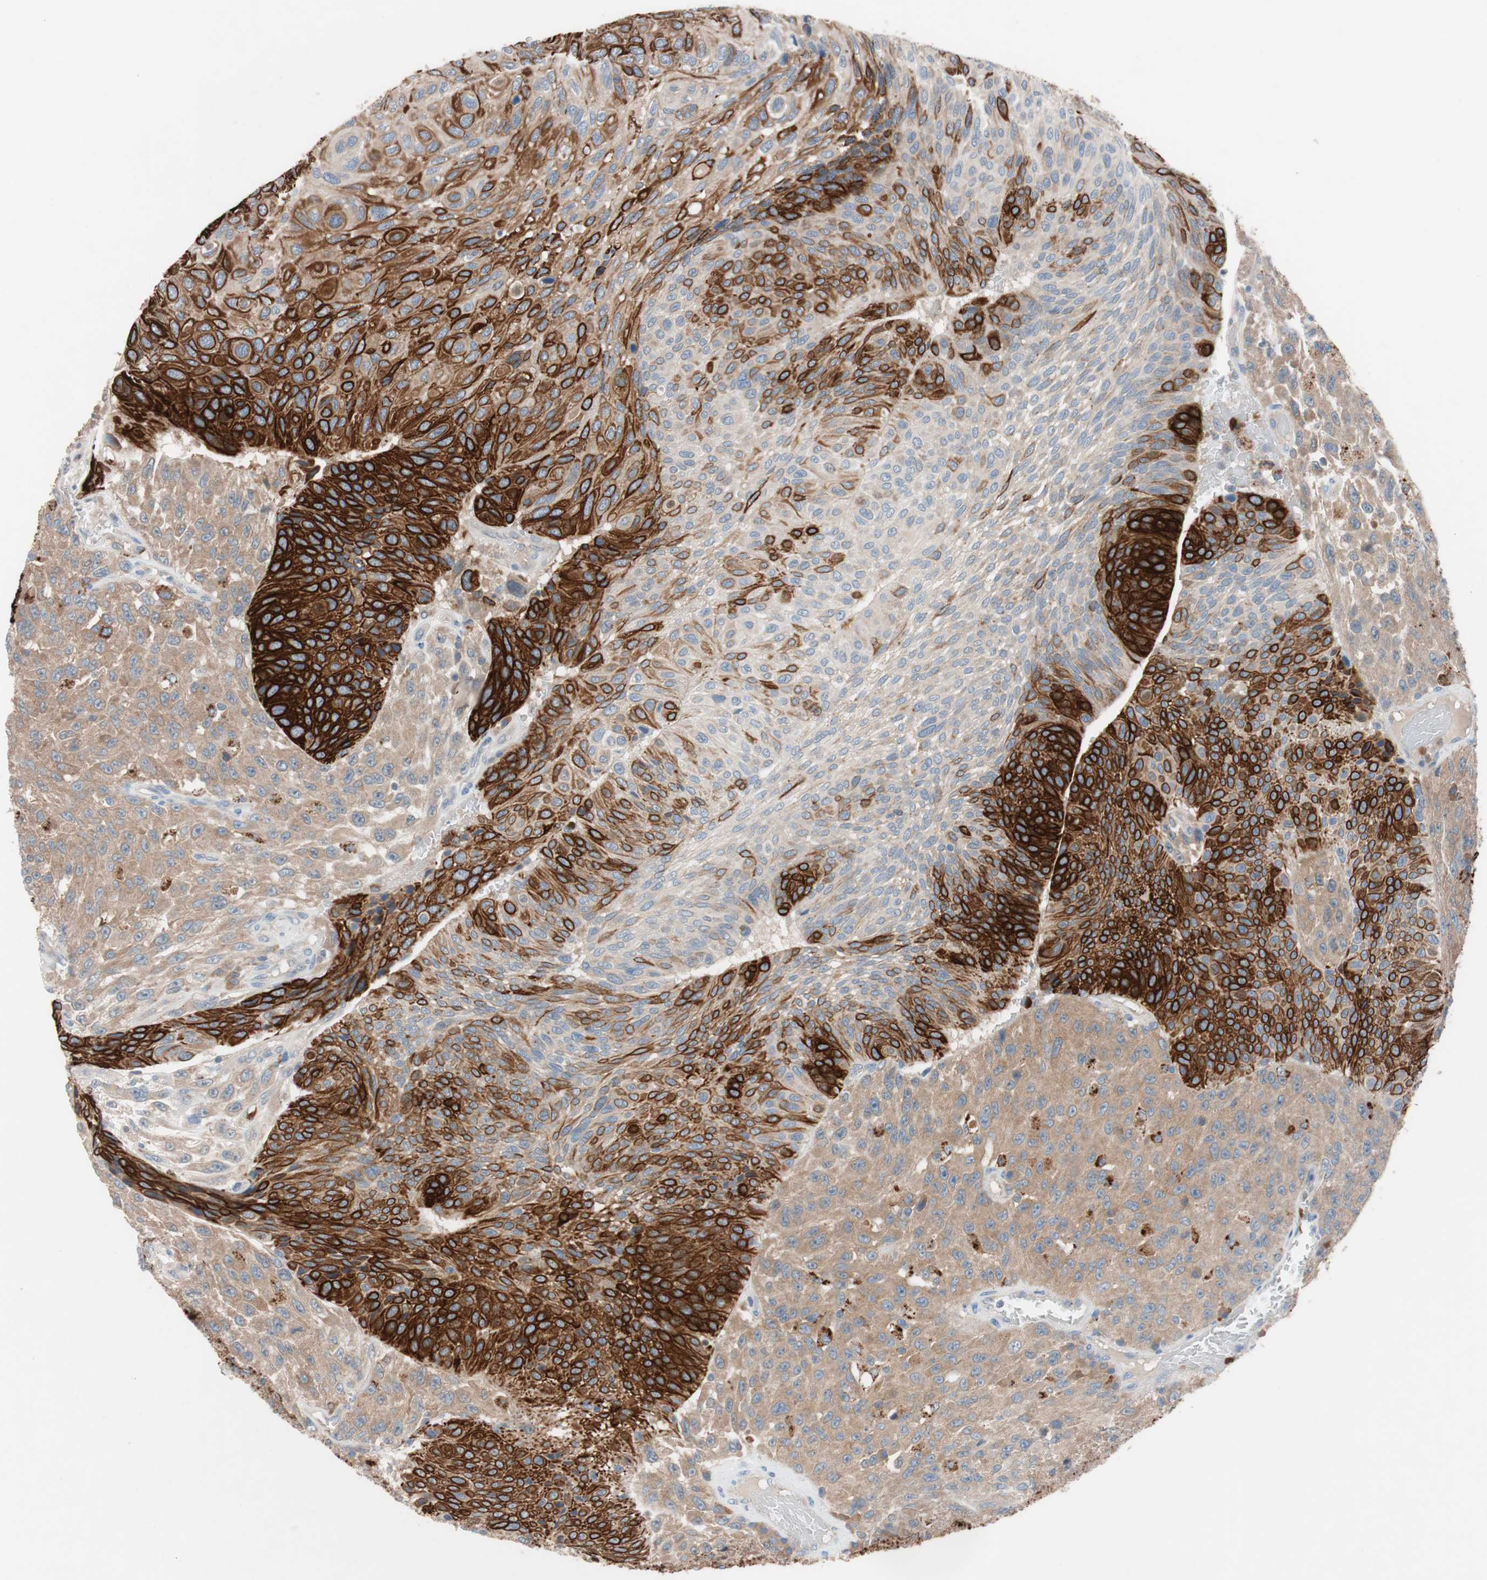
{"staining": {"intensity": "strong", "quantity": "25%-75%", "location": "cytoplasmic/membranous"}, "tissue": "urothelial cancer", "cell_type": "Tumor cells", "image_type": "cancer", "snomed": [{"axis": "morphology", "description": "Urothelial carcinoma, High grade"}, {"axis": "topography", "description": "Urinary bladder"}], "caption": "Immunohistochemical staining of human urothelial cancer exhibits strong cytoplasmic/membranous protein positivity in approximately 25%-75% of tumor cells.", "gene": "CLEC4D", "patient": {"sex": "male", "age": 66}}